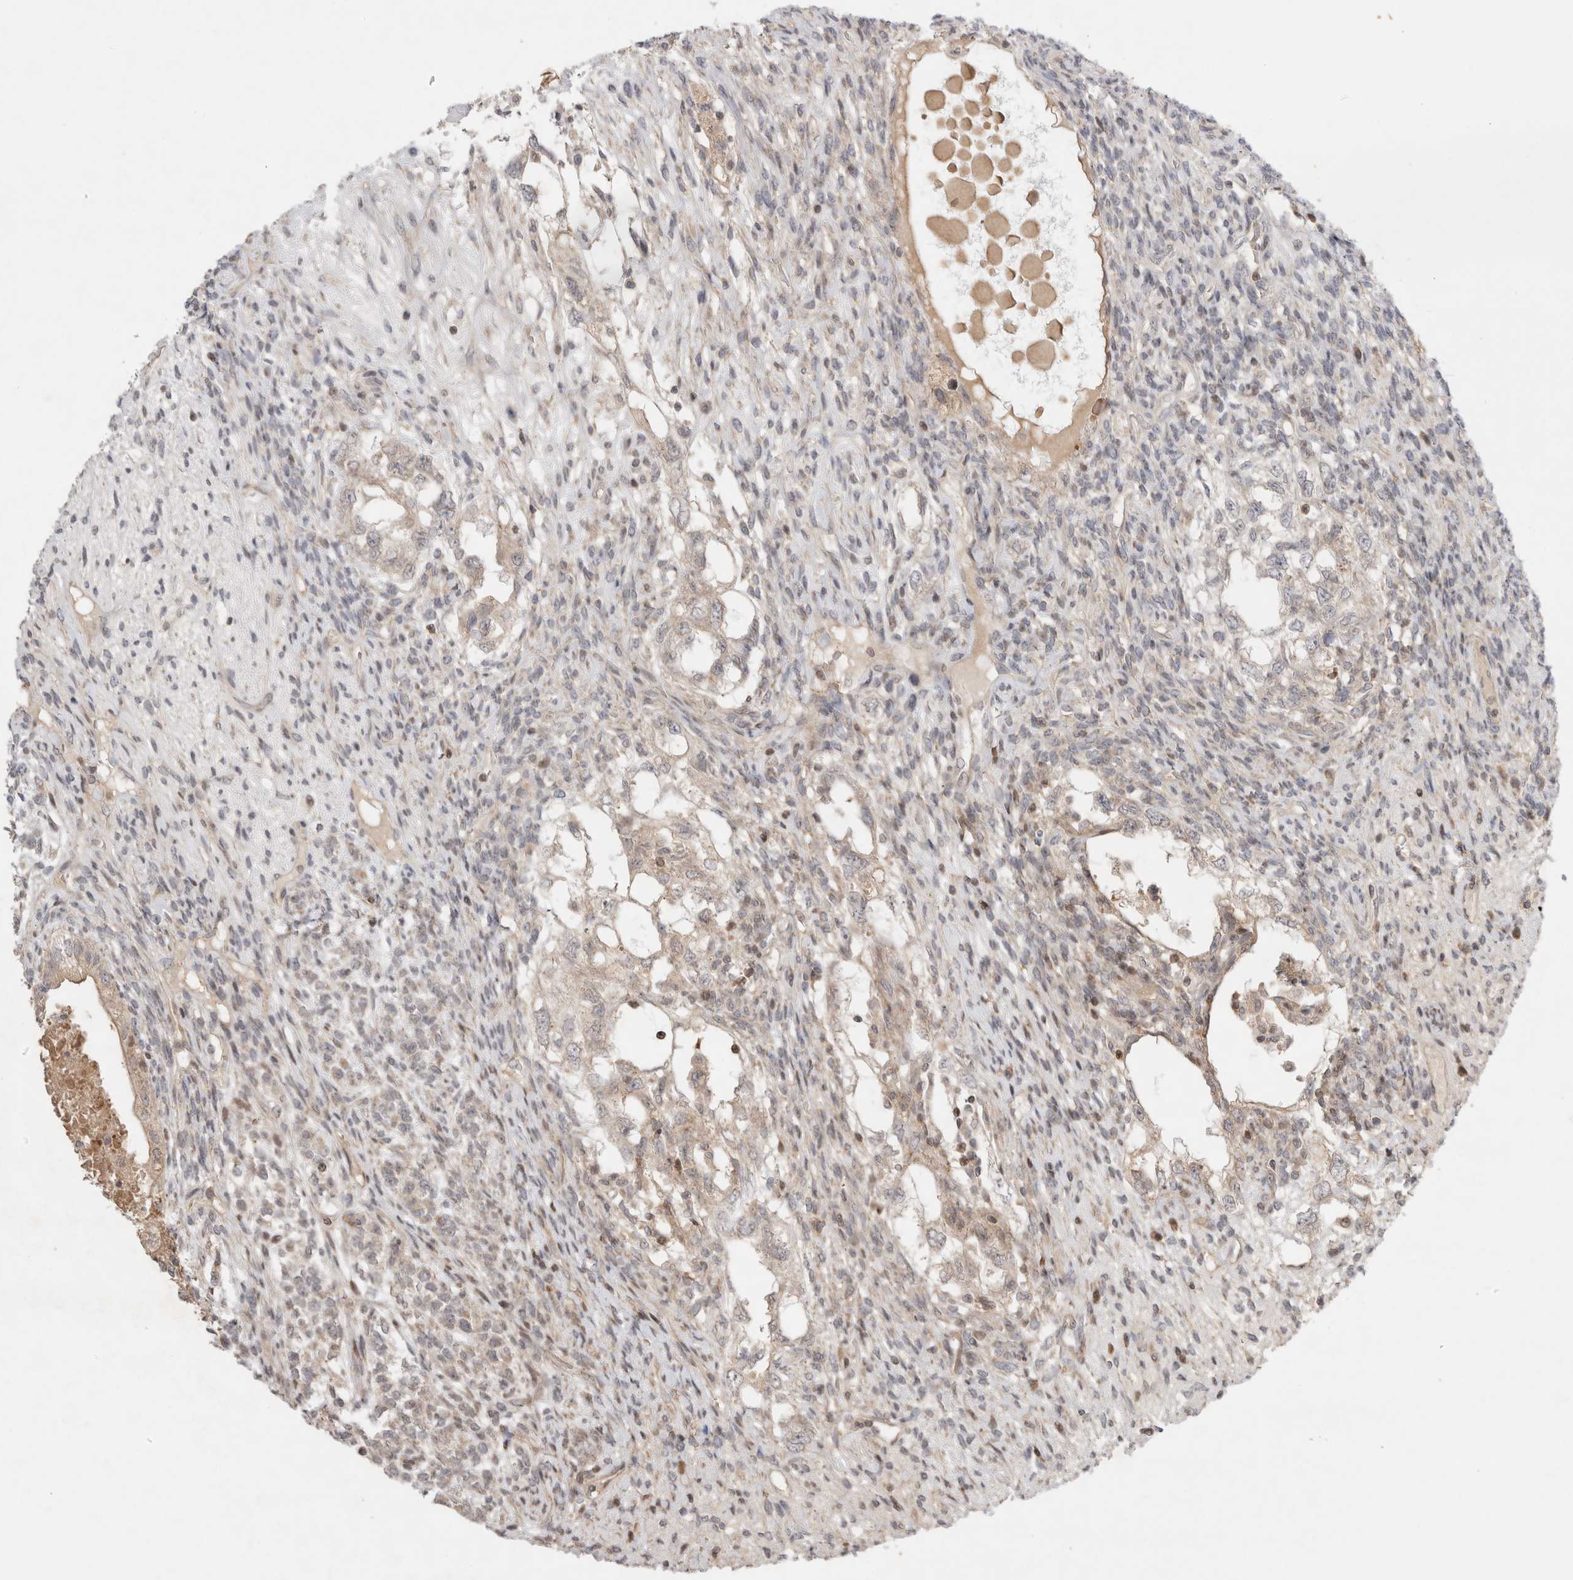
{"staining": {"intensity": "negative", "quantity": "none", "location": "none"}, "tissue": "testis cancer", "cell_type": "Tumor cells", "image_type": "cancer", "snomed": [{"axis": "morphology", "description": "Seminoma, NOS"}, {"axis": "topography", "description": "Testis"}], "caption": "Seminoma (testis) stained for a protein using IHC shows no expression tumor cells.", "gene": "EIF2AK1", "patient": {"sex": "male", "age": 28}}